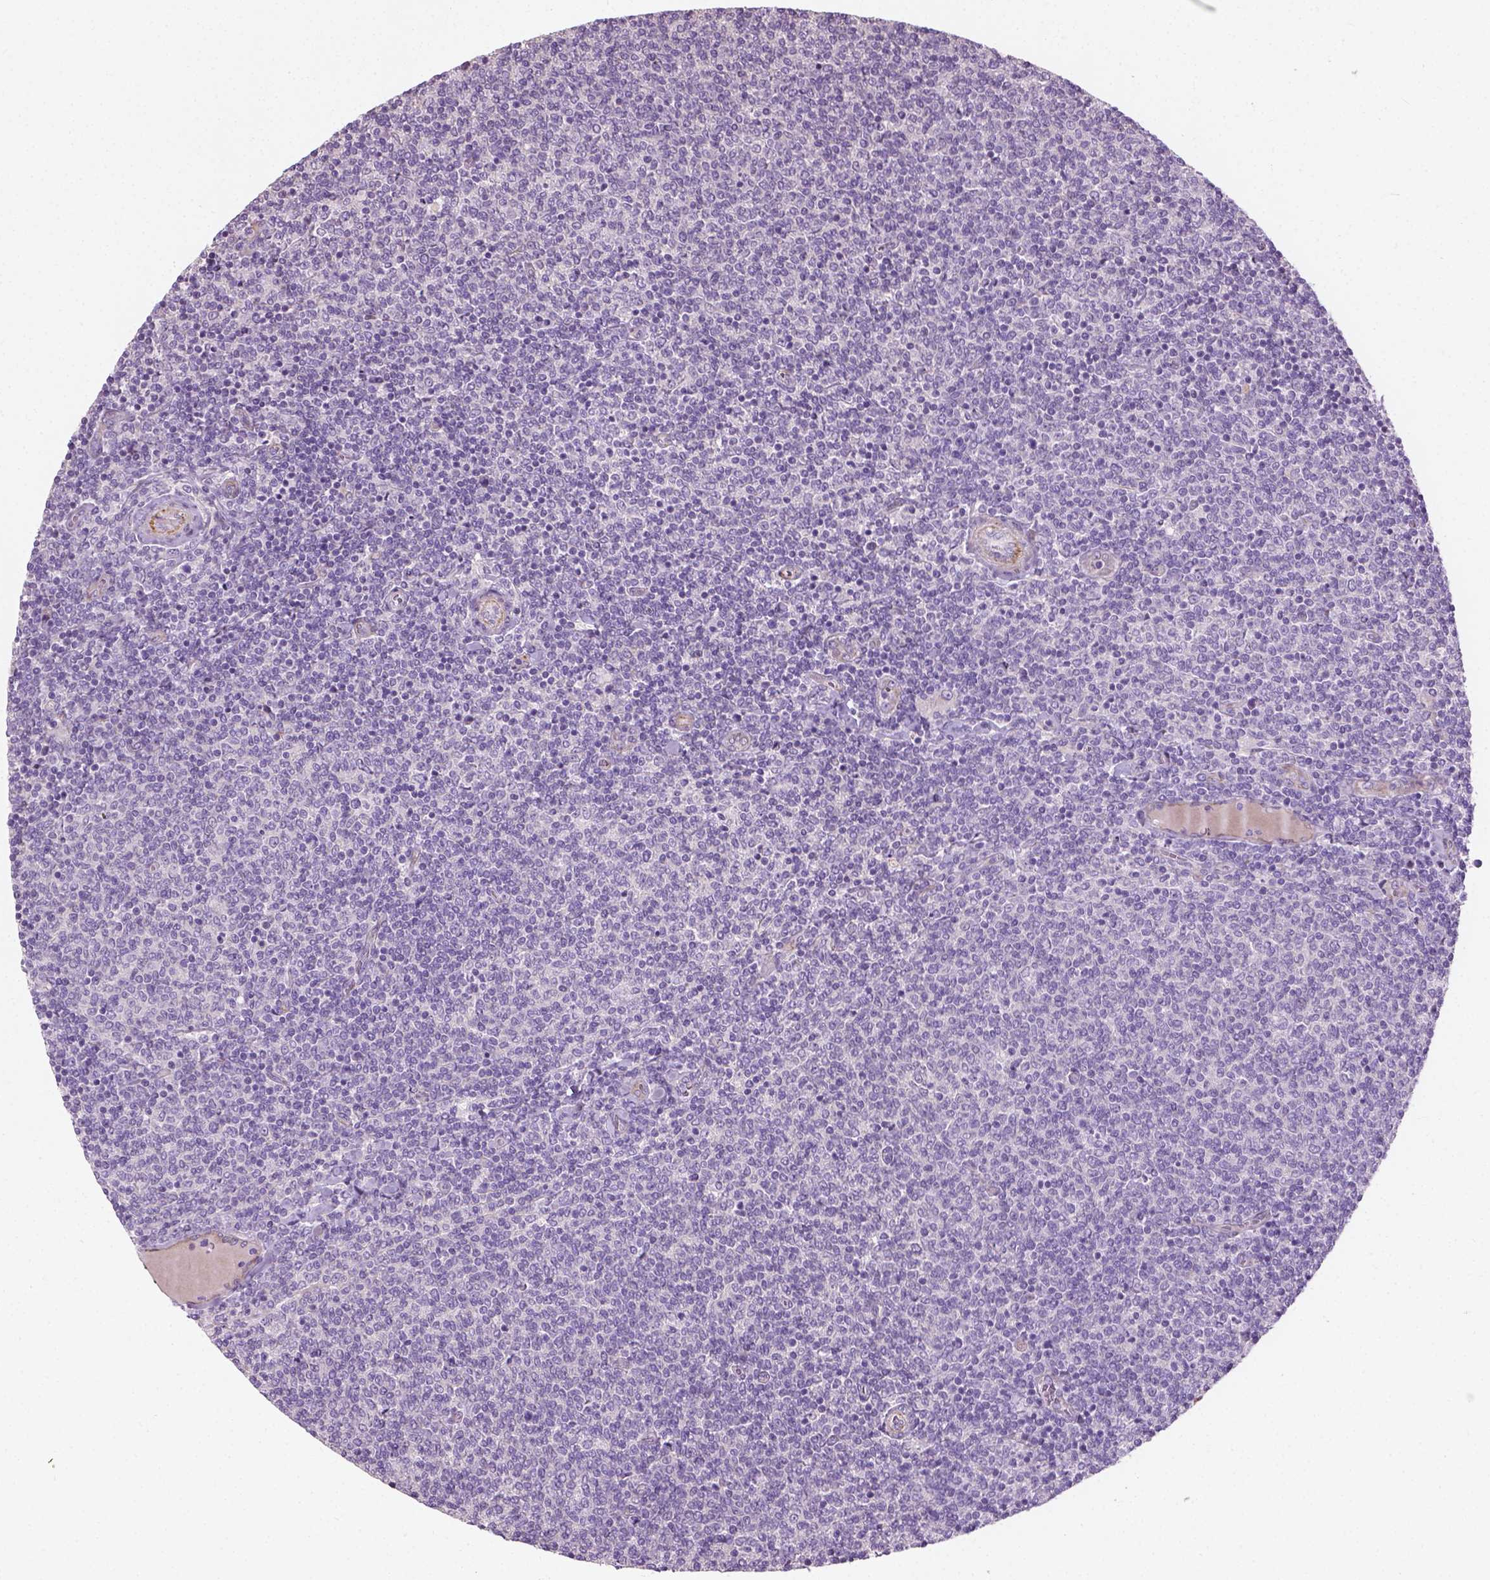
{"staining": {"intensity": "negative", "quantity": "none", "location": "none"}, "tissue": "lymphoma", "cell_type": "Tumor cells", "image_type": "cancer", "snomed": [{"axis": "morphology", "description": "Malignant lymphoma, non-Hodgkin's type, Low grade"}, {"axis": "topography", "description": "Lymph node"}], "caption": "Tumor cells are negative for brown protein staining in lymphoma.", "gene": "PKP3", "patient": {"sex": "male", "age": 52}}